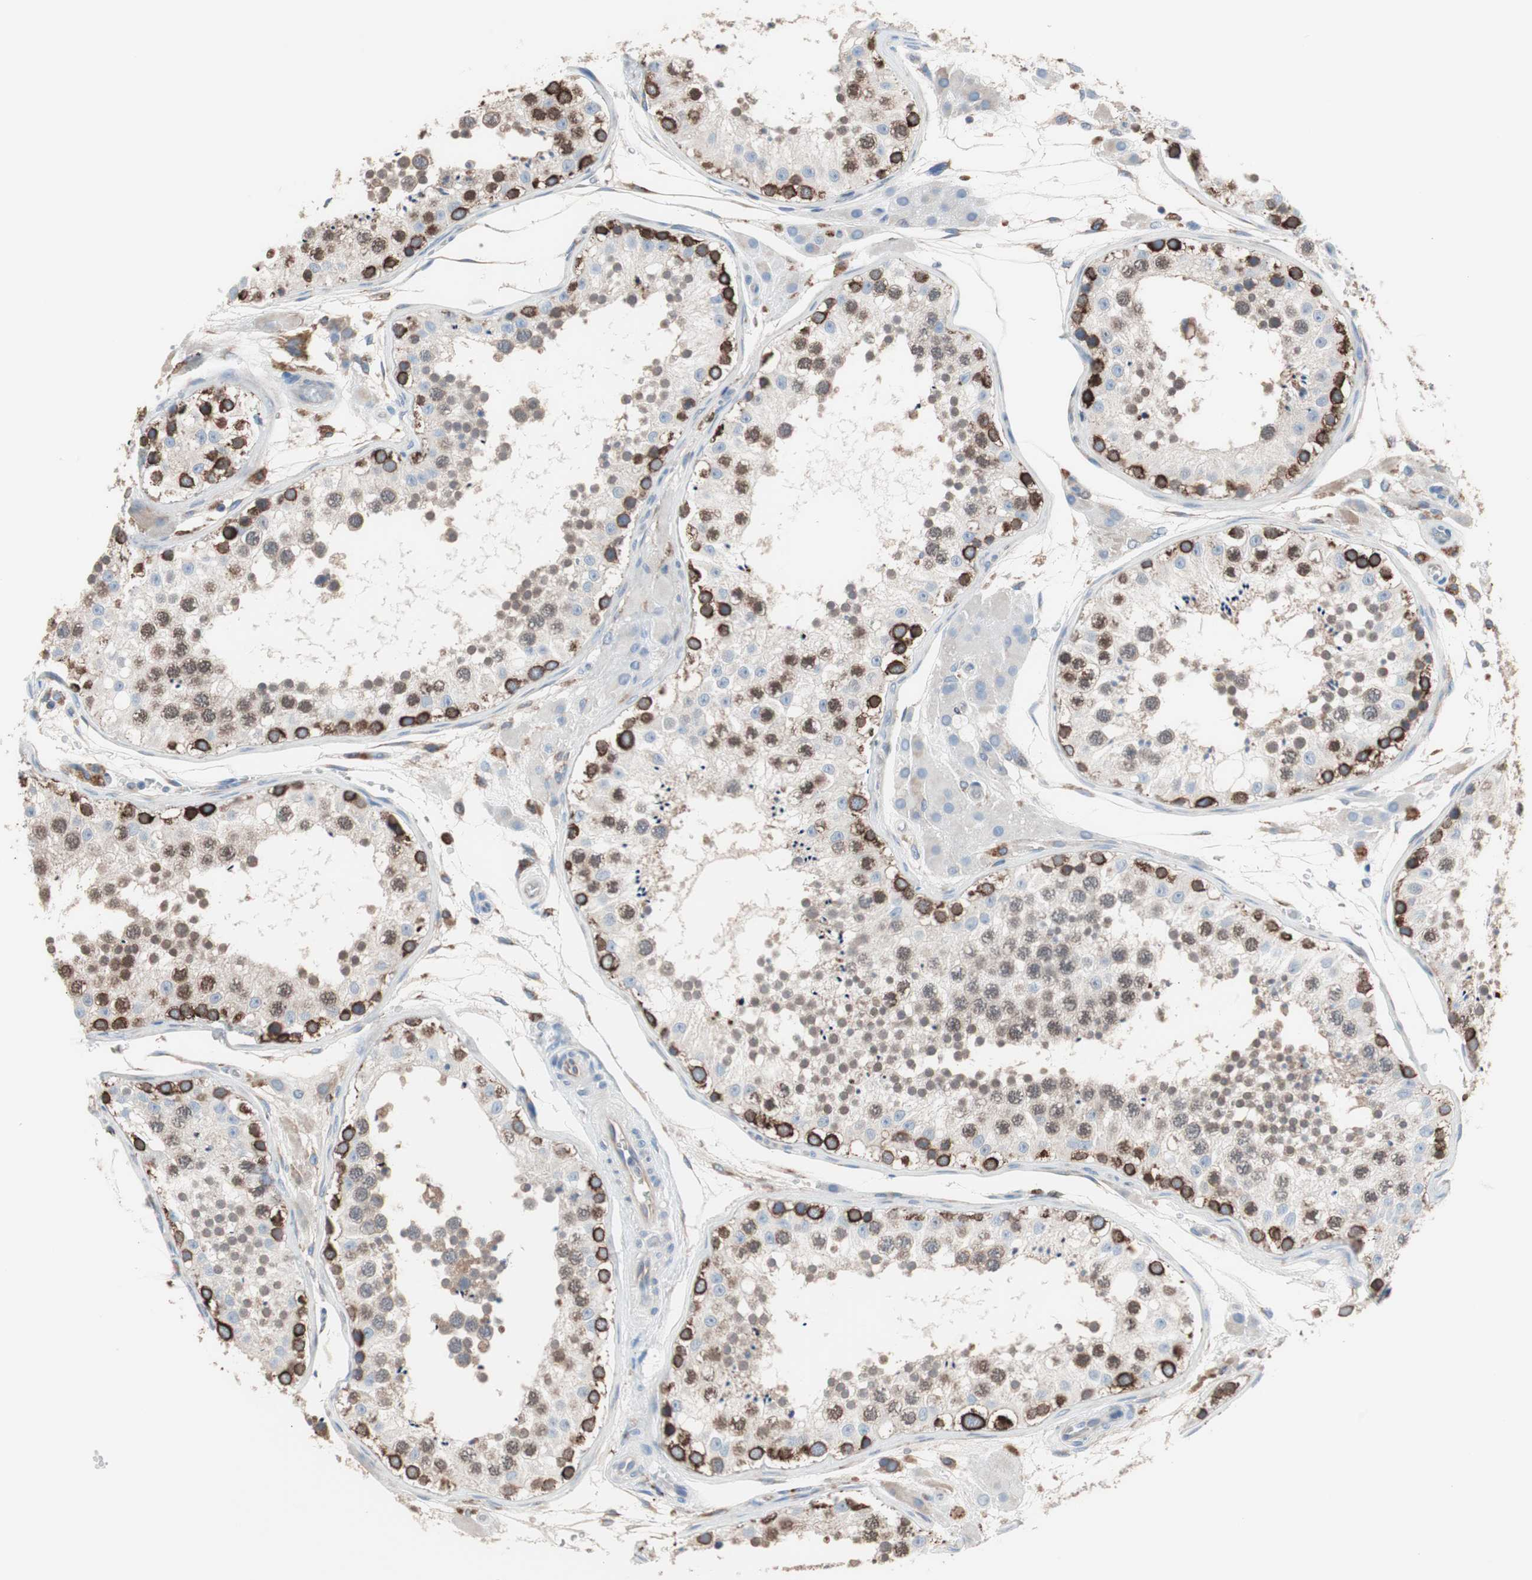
{"staining": {"intensity": "strong", "quantity": "<25%", "location": "cytoplasmic/membranous"}, "tissue": "testis", "cell_type": "Cells in seminiferous ducts", "image_type": "normal", "snomed": [{"axis": "morphology", "description": "Normal tissue, NOS"}, {"axis": "topography", "description": "Testis"}], "caption": "Strong cytoplasmic/membranous positivity is seen in approximately <25% of cells in seminiferous ducts in normal testis.", "gene": "SLC27A4", "patient": {"sex": "male", "age": 26}}